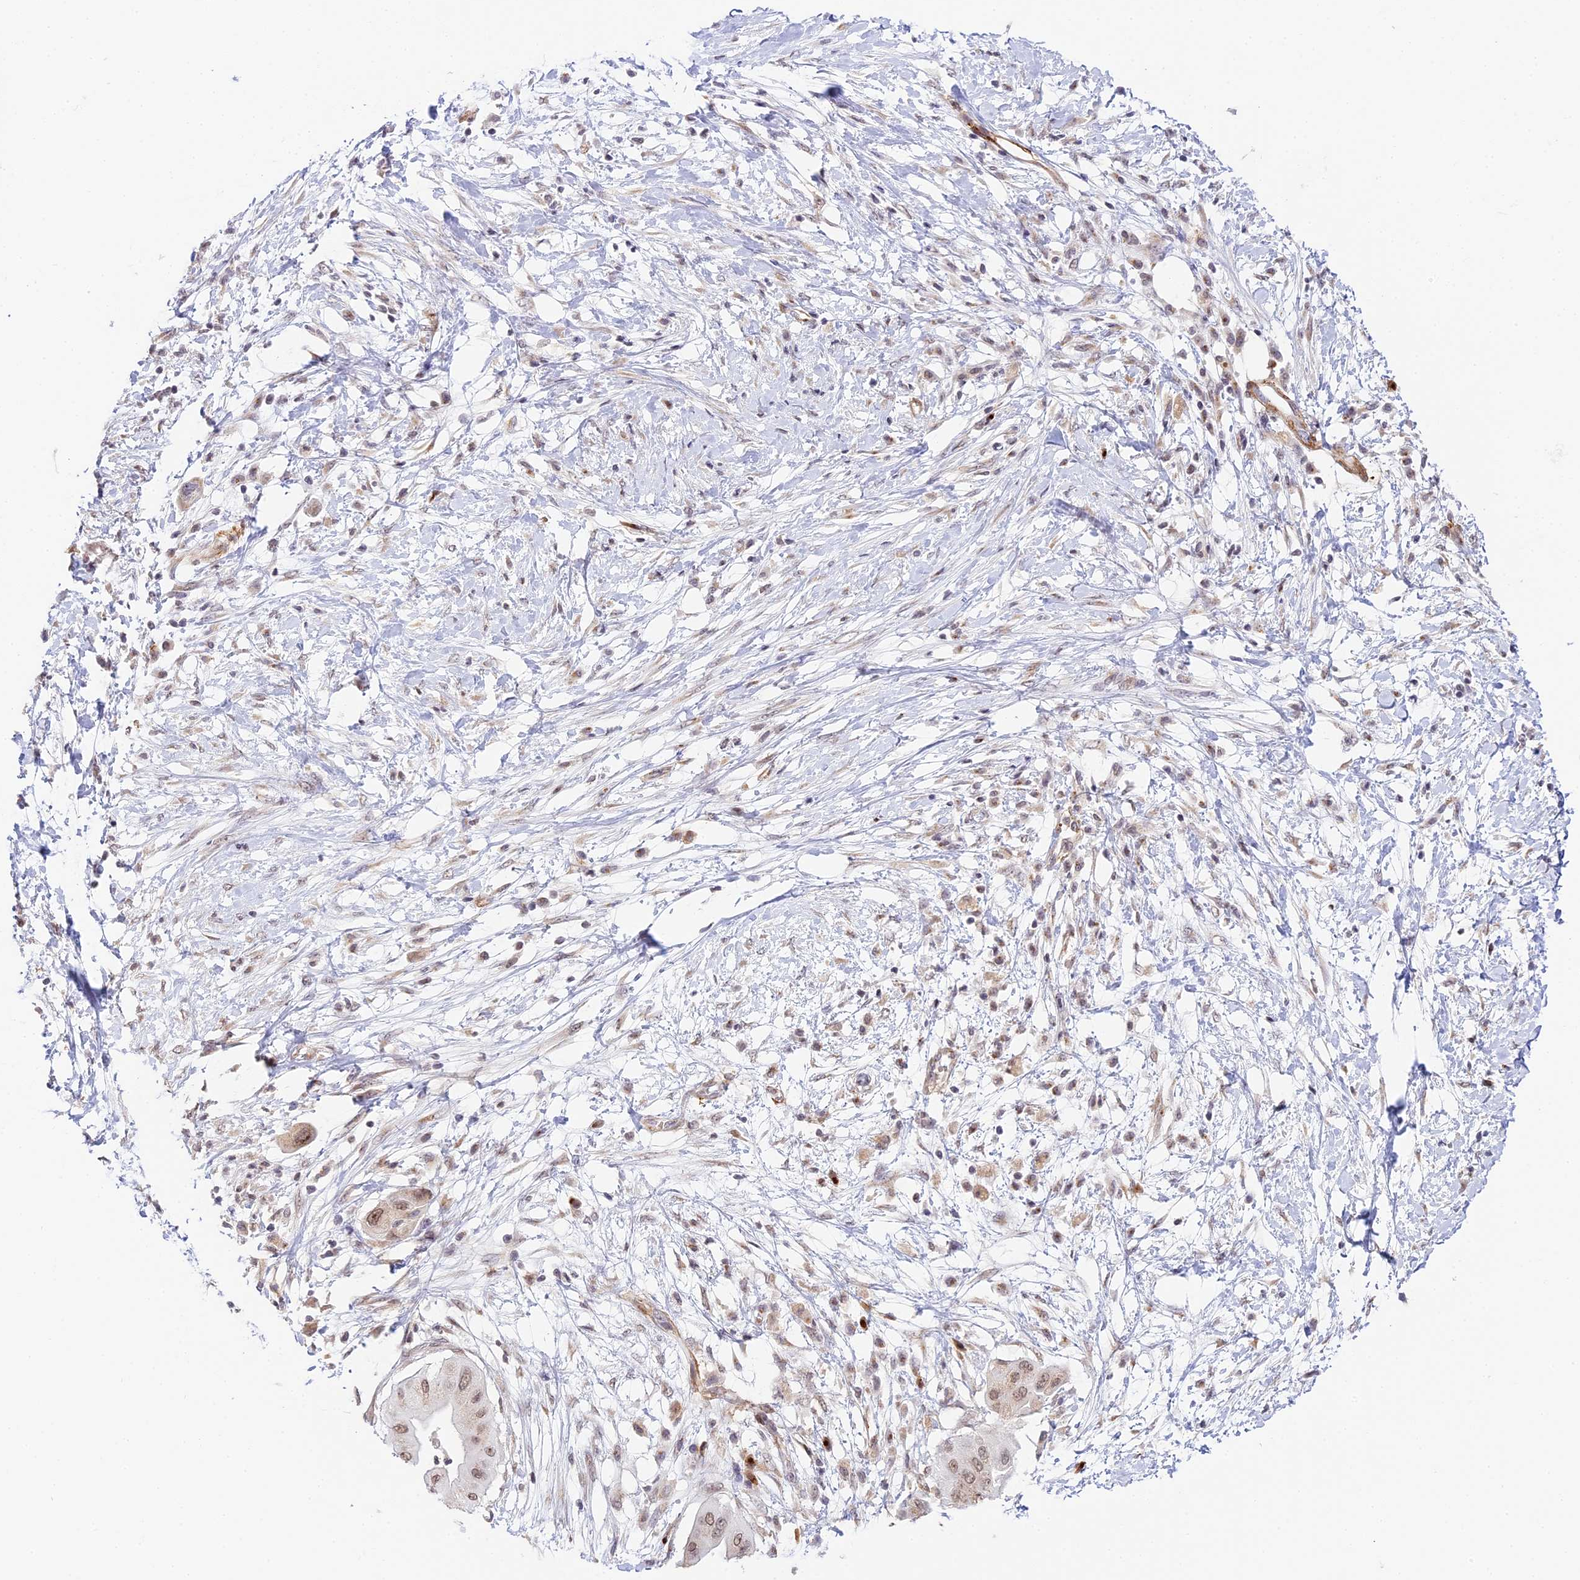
{"staining": {"intensity": "weak", "quantity": ">75%", "location": "nuclear"}, "tissue": "pancreatic cancer", "cell_type": "Tumor cells", "image_type": "cancer", "snomed": [{"axis": "morphology", "description": "Adenocarcinoma, NOS"}, {"axis": "topography", "description": "Pancreas"}], "caption": "This is an image of immunohistochemistry staining of adenocarcinoma (pancreatic), which shows weak staining in the nuclear of tumor cells.", "gene": "HEATR5B", "patient": {"sex": "male", "age": 68}}